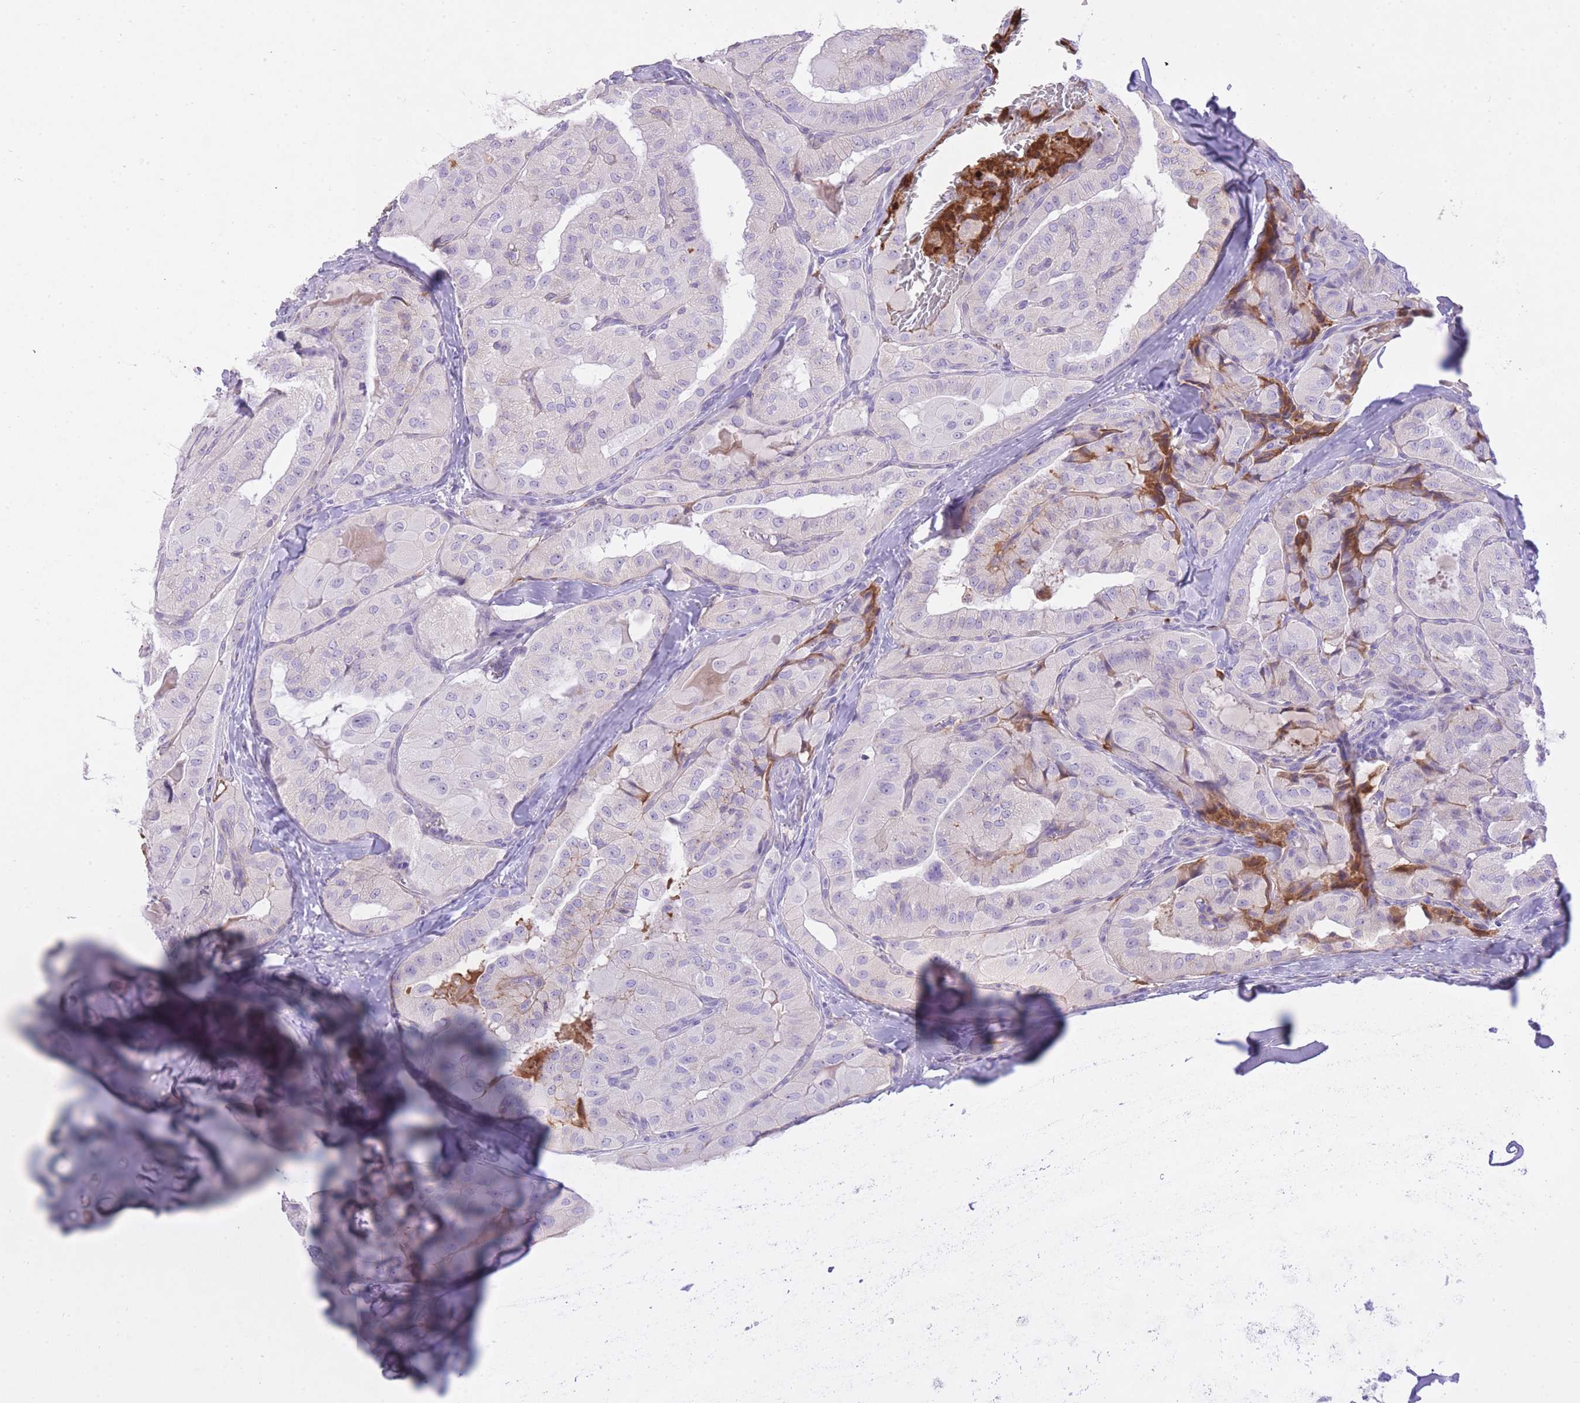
{"staining": {"intensity": "negative", "quantity": "none", "location": "none"}, "tissue": "thyroid cancer", "cell_type": "Tumor cells", "image_type": "cancer", "snomed": [{"axis": "morphology", "description": "Normal tissue, NOS"}, {"axis": "morphology", "description": "Papillary adenocarcinoma, NOS"}, {"axis": "topography", "description": "Thyroid gland"}], "caption": "This is an immunohistochemistry micrograph of thyroid papillary adenocarcinoma. There is no staining in tumor cells.", "gene": "HRG", "patient": {"sex": "female", "age": 59}}